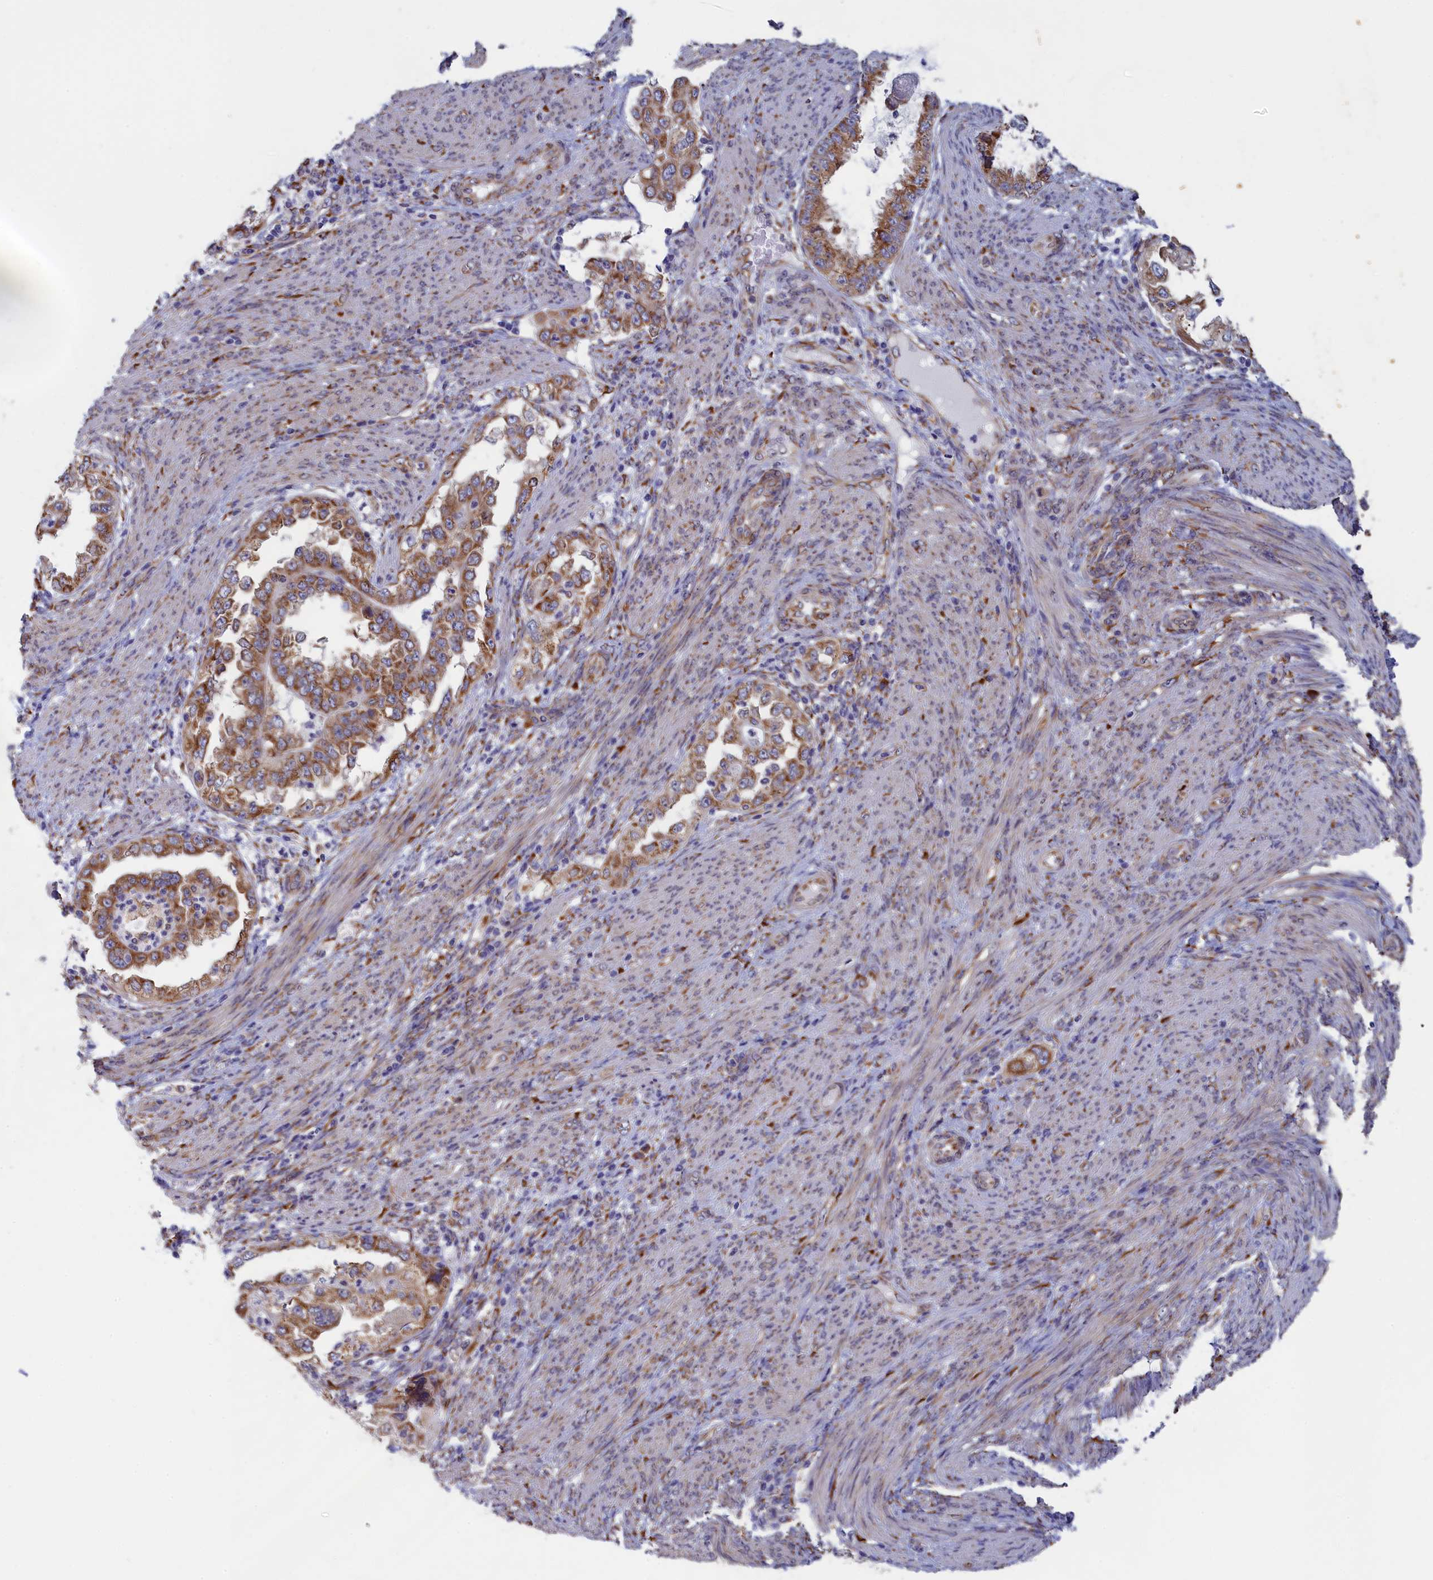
{"staining": {"intensity": "moderate", "quantity": ">75%", "location": "cytoplasmic/membranous"}, "tissue": "endometrial cancer", "cell_type": "Tumor cells", "image_type": "cancer", "snomed": [{"axis": "morphology", "description": "Adenocarcinoma, NOS"}, {"axis": "topography", "description": "Endometrium"}], "caption": "This image demonstrates IHC staining of endometrial adenocarcinoma, with medium moderate cytoplasmic/membranous staining in about >75% of tumor cells.", "gene": "CCDC68", "patient": {"sex": "female", "age": 85}}